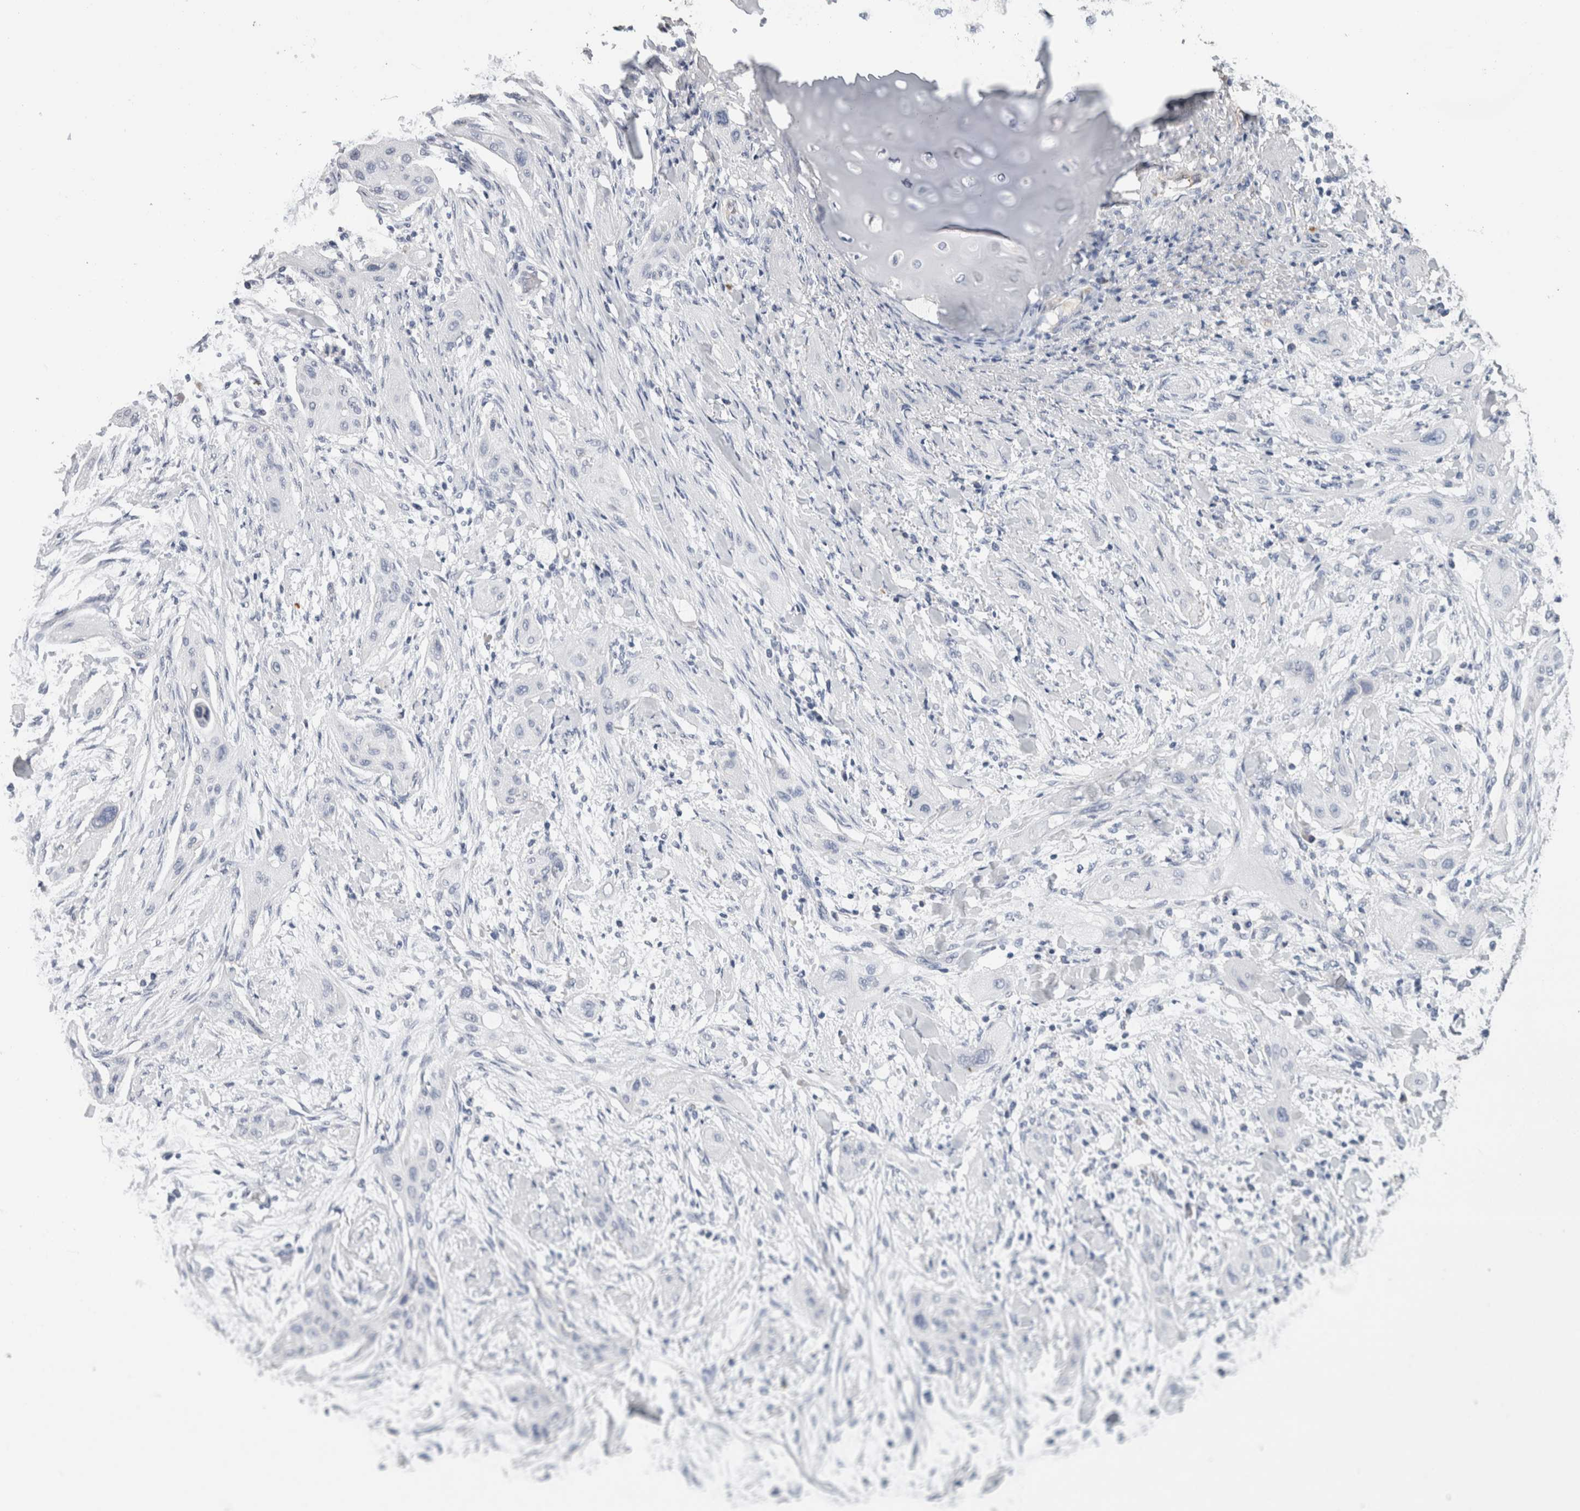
{"staining": {"intensity": "negative", "quantity": "none", "location": "none"}, "tissue": "lung cancer", "cell_type": "Tumor cells", "image_type": "cancer", "snomed": [{"axis": "morphology", "description": "Squamous cell carcinoma, NOS"}, {"axis": "topography", "description": "Lung"}], "caption": "IHC of lung squamous cell carcinoma displays no staining in tumor cells.", "gene": "FABP4", "patient": {"sex": "female", "age": 47}}